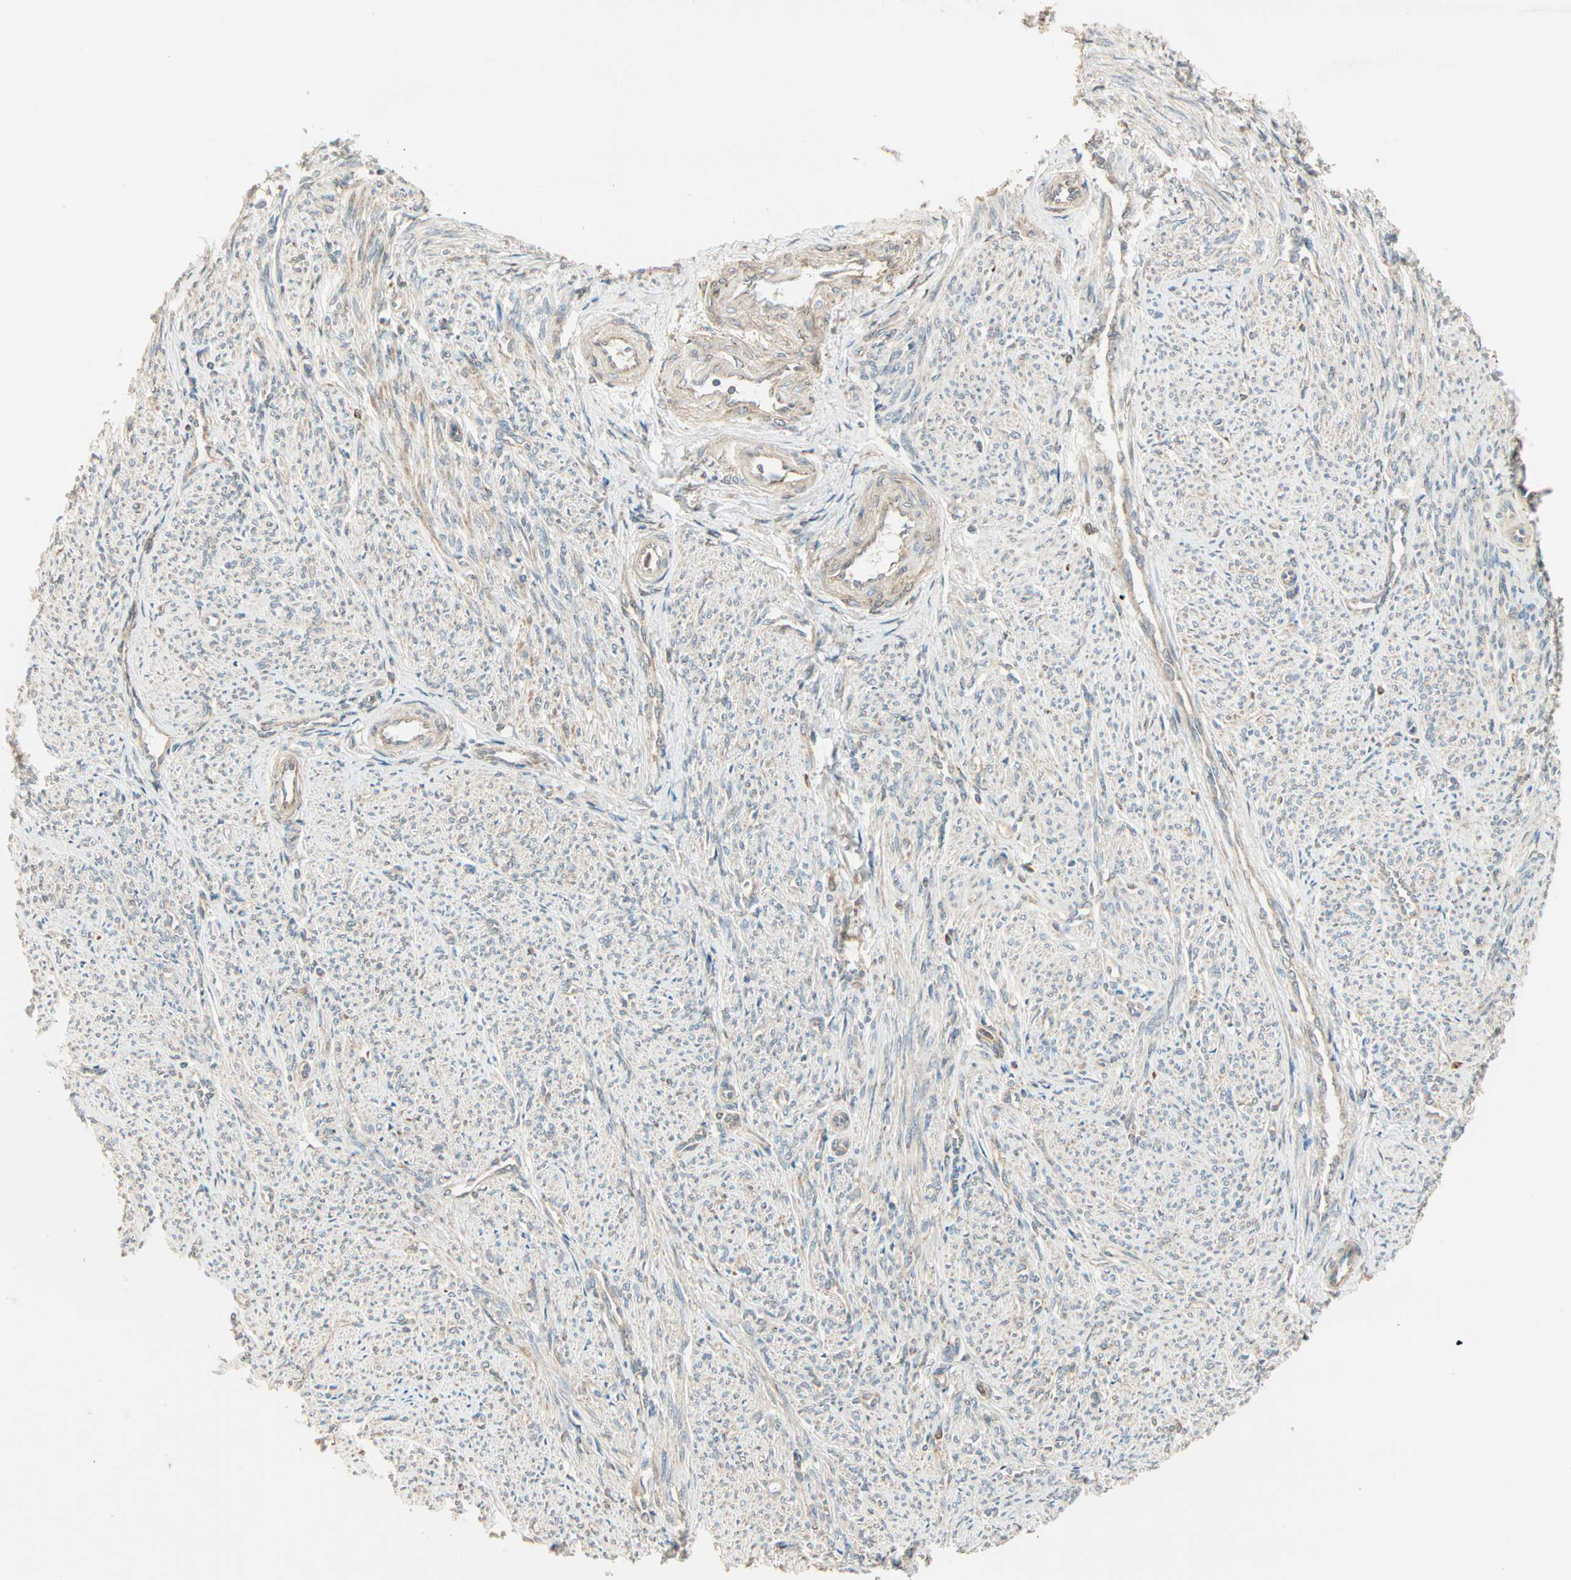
{"staining": {"intensity": "weak", "quantity": "25%-75%", "location": "cytoplasmic/membranous"}, "tissue": "smooth muscle", "cell_type": "Smooth muscle cells", "image_type": "normal", "snomed": [{"axis": "morphology", "description": "Normal tissue, NOS"}, {"axis": "topography", "description": "Smooth muscle"}], "caption": "Immunohistochemistry (DAB) staining of unremarkable smooth muscle displays weak cytoplasmic/membranous protein expression in approximately 25%-75% of smooth muscle cells.", "gene": "PNPLA6", "patient": {"sex": "female", "age": 65}}